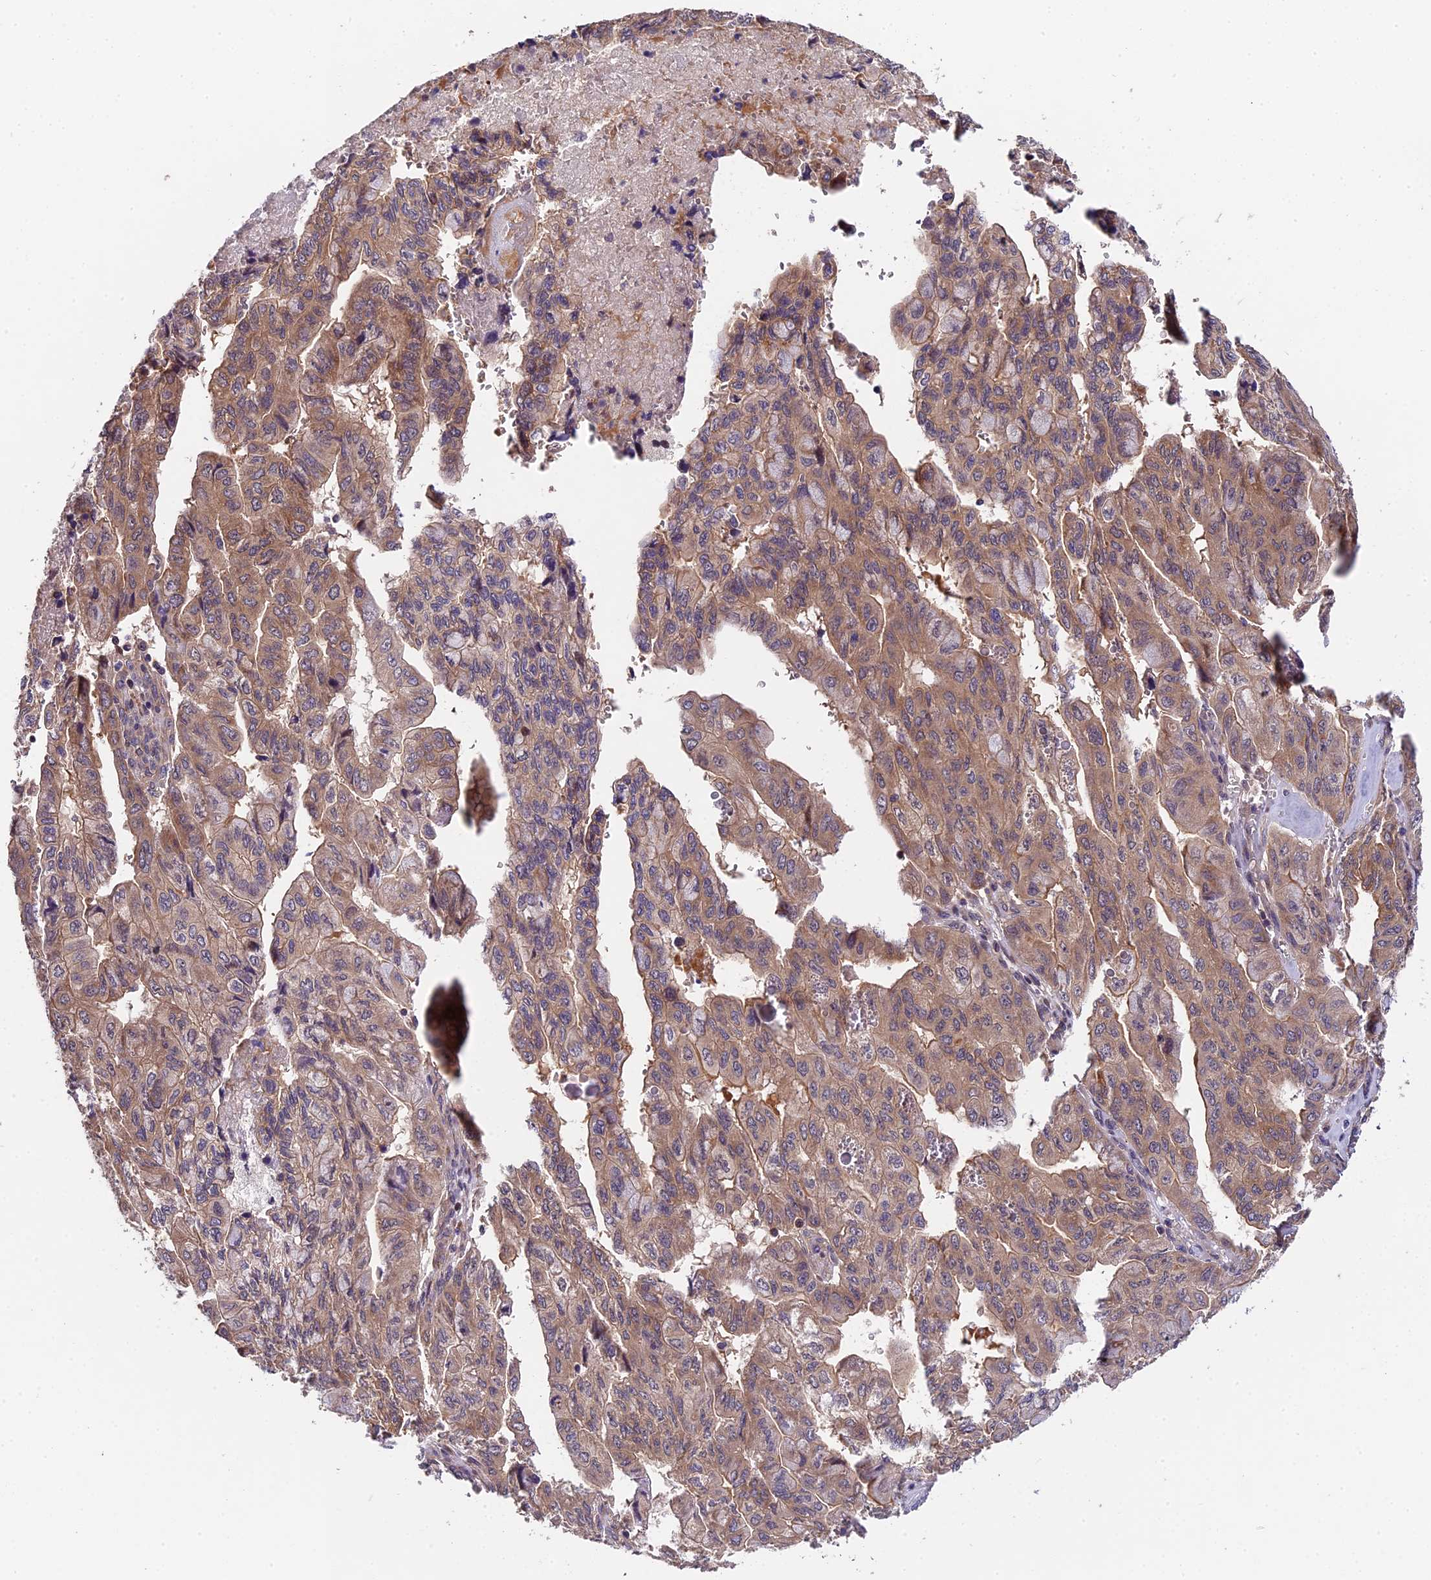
{"staining": {"intensity": "moderate", "quantity": ">75%", "location": "cytoplasmic/membranous"}, "tissue": "pancreatic cancer", "cell_type": "Tumor cells", "image_type": "cancer", "snomed": [{"axis": "morphology", "description": "Adenocarcinoma, NOS"}, {"axis": "topography", "description": "Pancreas"}], "caption": "Pancreatic adenocarcinoma tissue reveals moderate cytoplasmic/membranous positivity in about >75% of tumor cells, visualized by immunohistochemistry.", "gene": "TRMT1", "patient": {"sex": "male", "age": 51}}